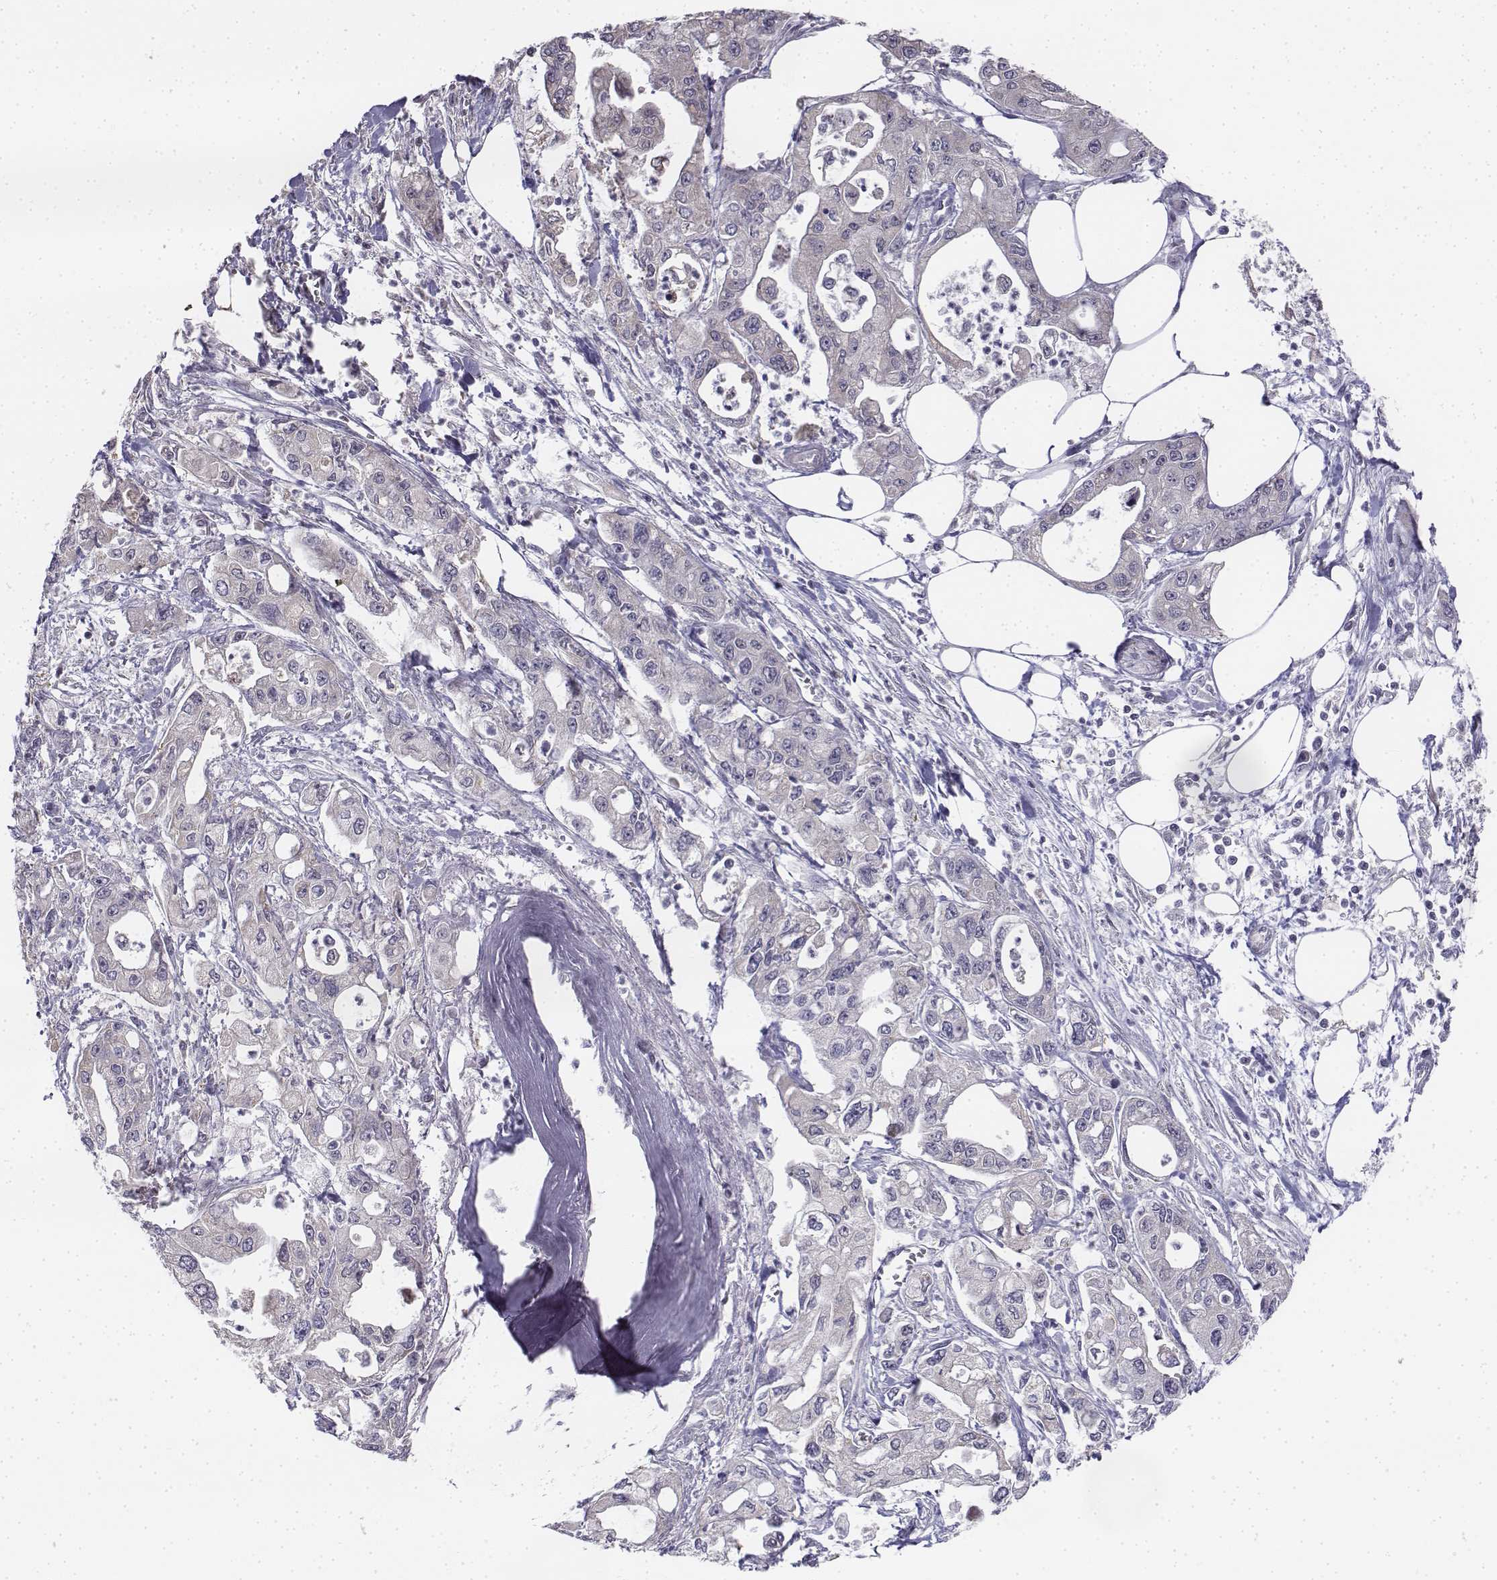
{"staining": {"intensity": "negative", "quantity": "none", "location": "none"}, "tissue": "pancreatic cancer", "cell_type": "Tumor cells", "image_type": "cancer", "snomed": [{"axis": "morphology", "description": "Adenocarcinoma, NOS"}, {"axis": "topography", "description": "Pancreas"}], "caption": "Immunohistochemical staining of adenocarcinoma (pancreatic) demonstrates no significant staining in tumor cells.", "gene": "PENK", "patient": {"sex": "male", "age": 70}}